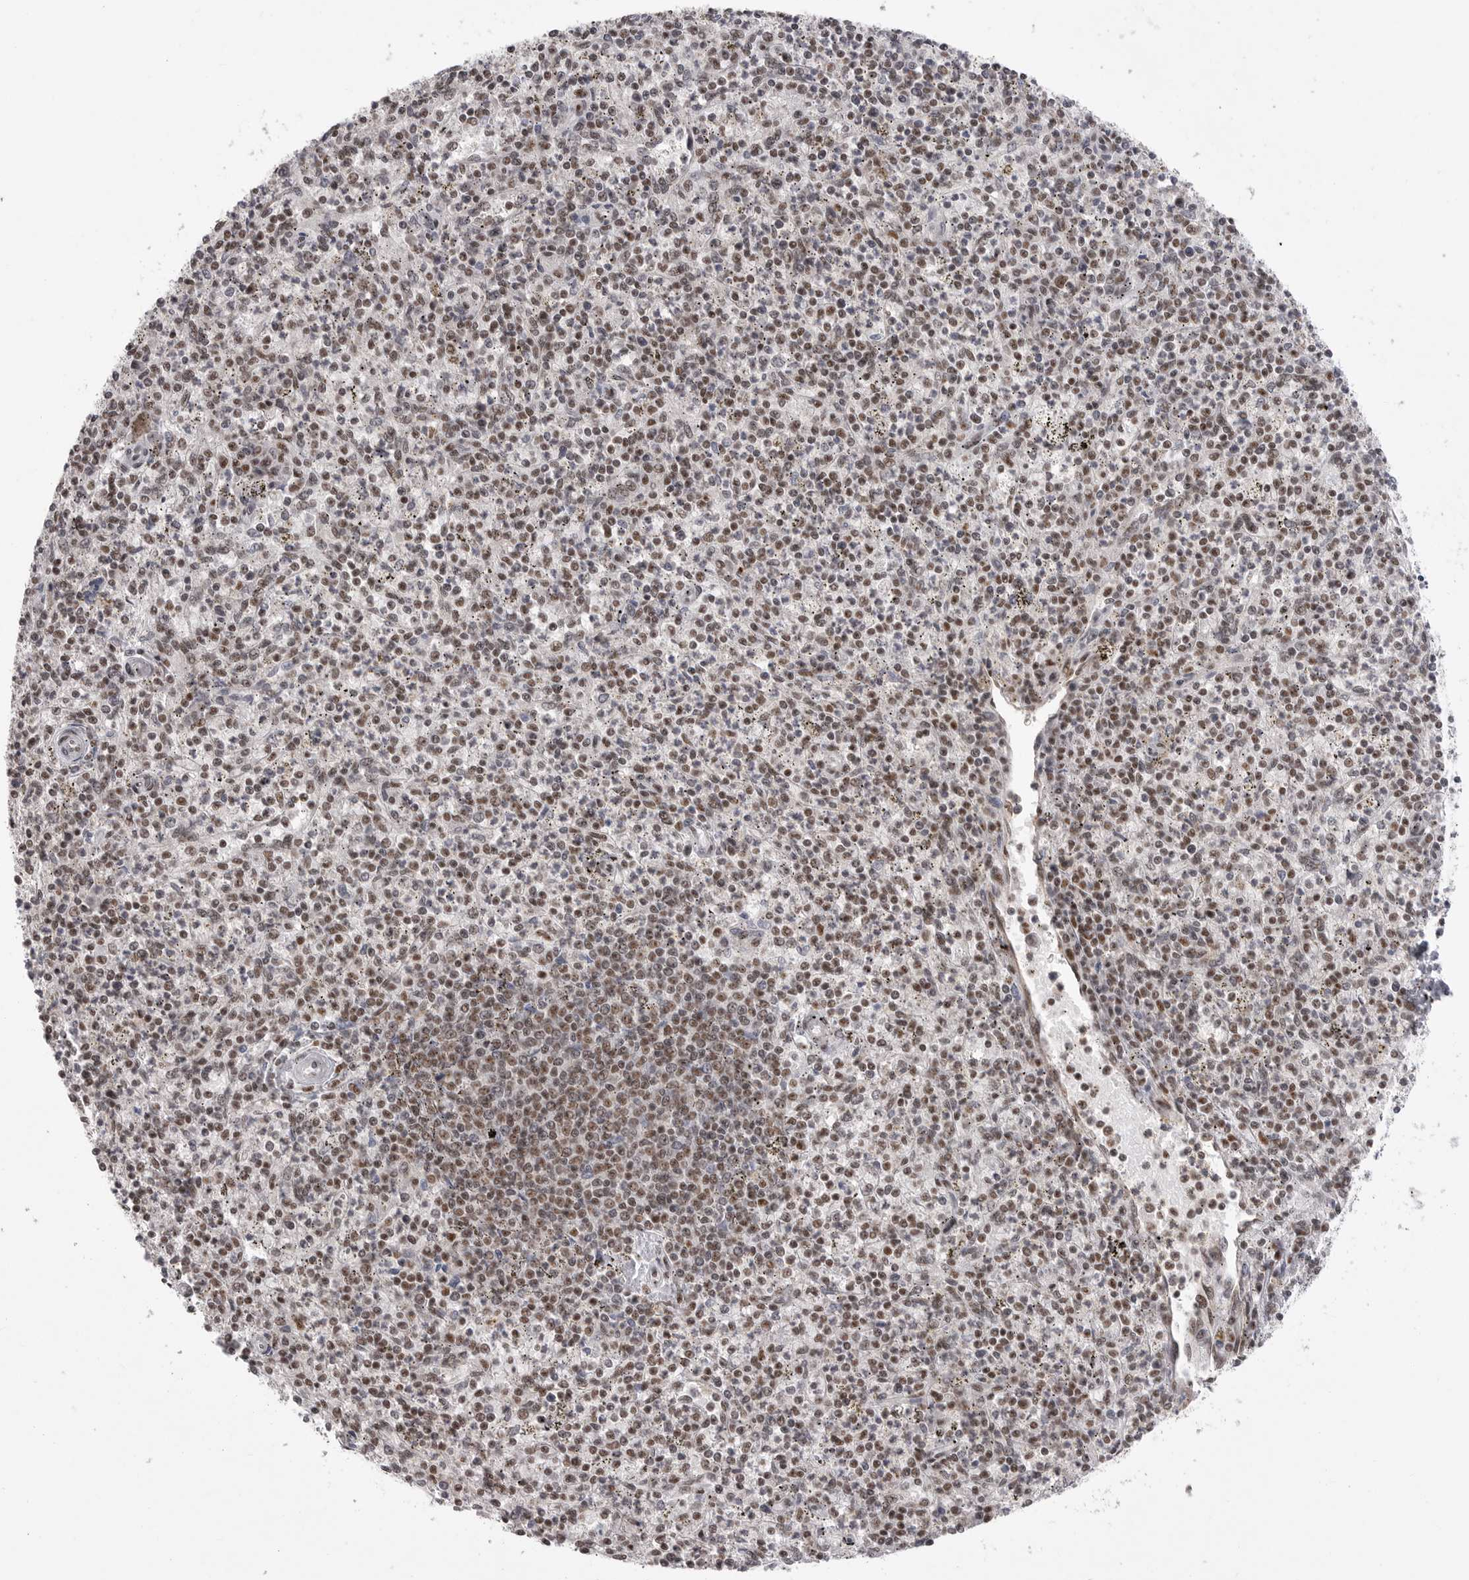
{"staining": {"intensity": "moderate", "quantity": "25%-75%", "location": "nuclear"}, "tissue": "spleen", "cell_type": "Cells in red pulp", "image_type": "normal", "snomed": [{"axis": "morphology", "description": "Normal tissue, NOS"}, {"axis": "topography", "description": "Spleen"}], "caption": "A high-resolution micrograph shows IHC staining of normal spleen, which demonstrates moderate nuclear positivity in about 25%-75% of cells in red pulp.", "gene": "PPP1R8", "patient": {"sex": "male", "age": 72}}